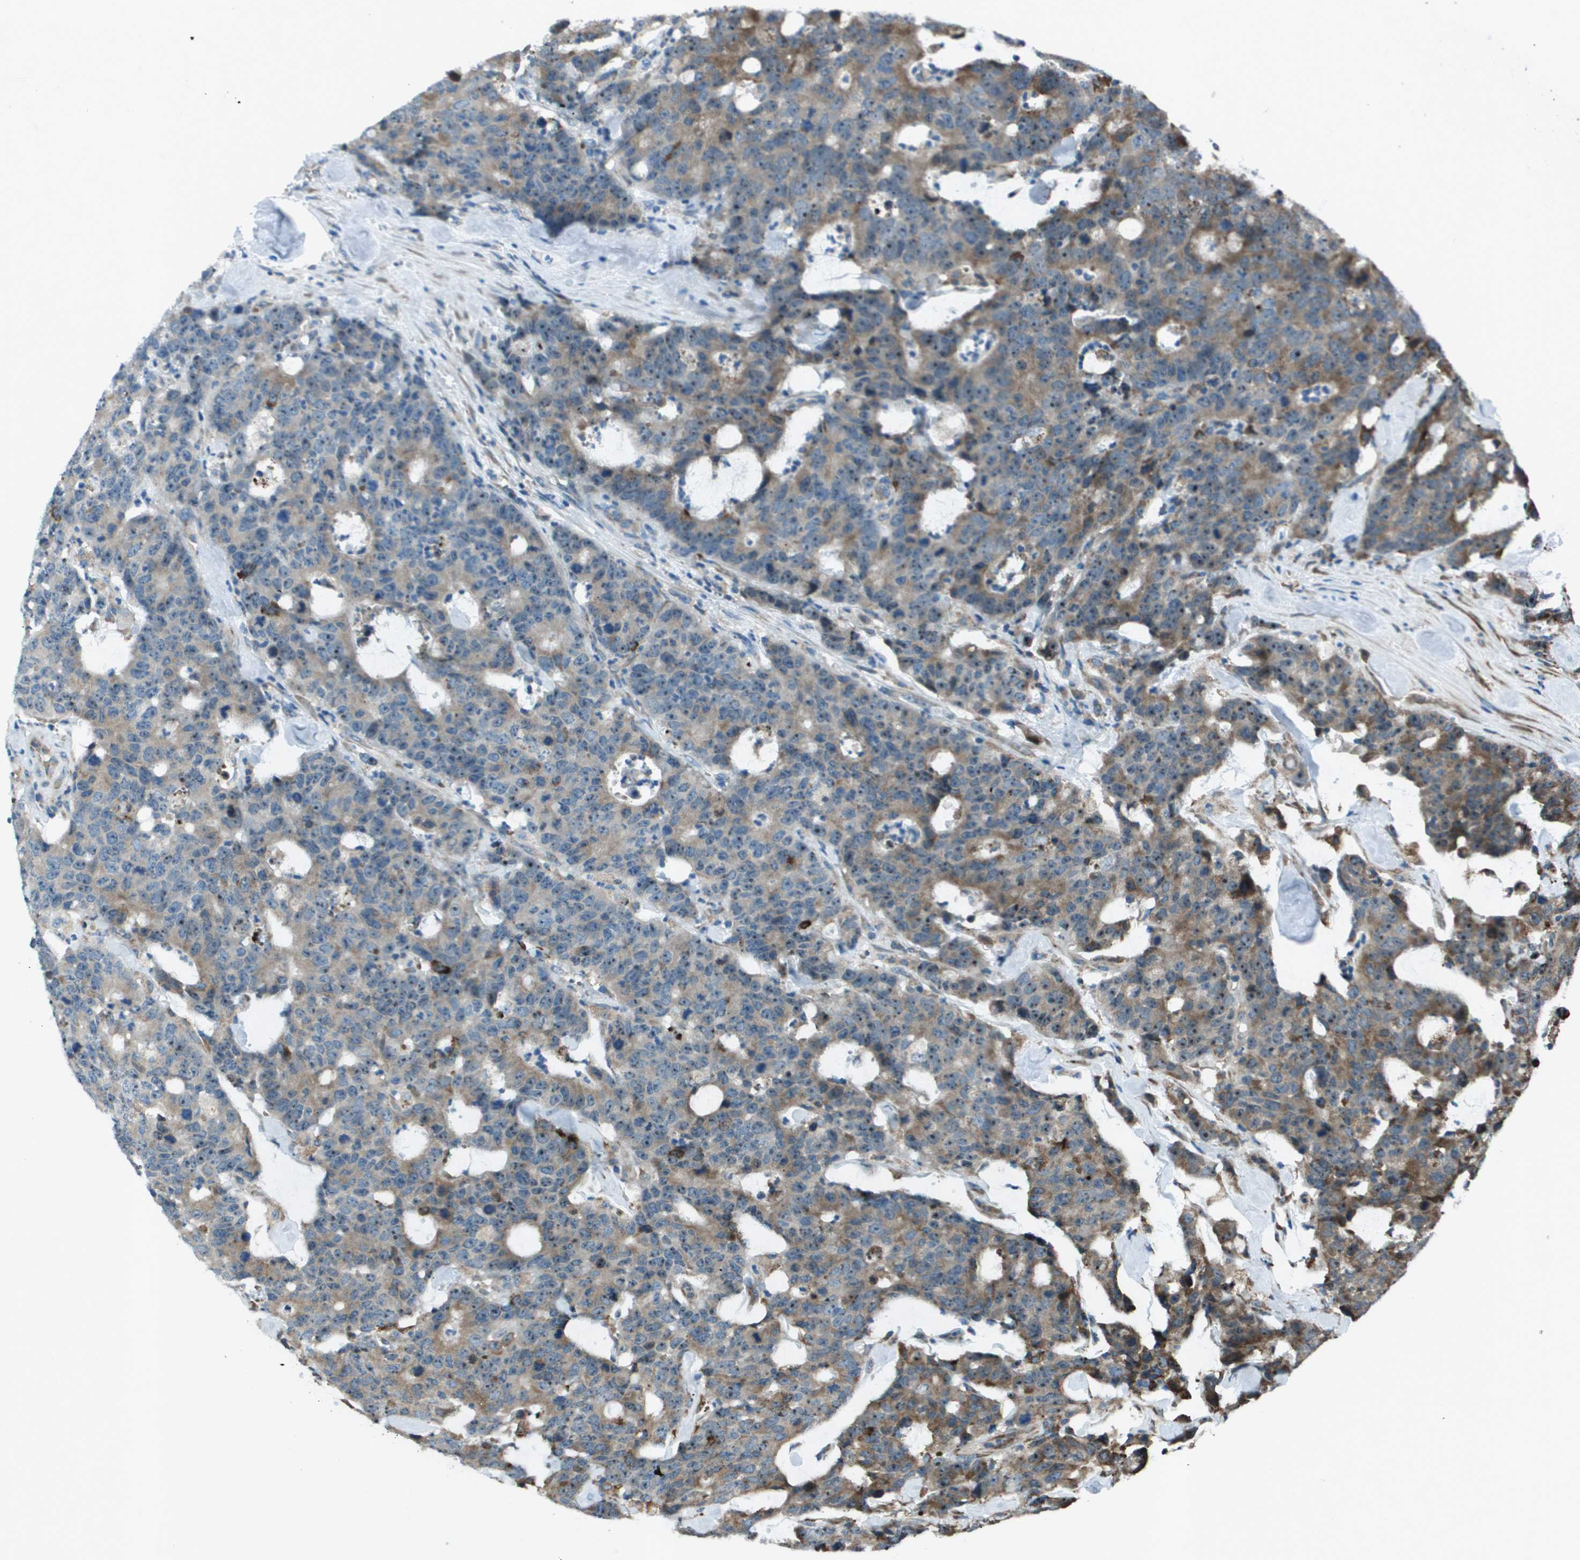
{"staining": {"intensity": "moderate", "quantity": "<25%", "location": "cytoplasmic/membranous,nuclear"}, "tissue": "colorectal cancer", "cell_type": "Tumor cells", "image_type": "cancer", "snomed": [{"axis": "morphology", "description": "Adenocarcinoma, NOS"}, {"axis": "topography", "description": "Colon"}], "caption": "Colorectal adenocarcinoma stained for a protein (brown) reveals moderate cytoplasmic/membranous and nuclear positive positivity in about <25% of tumor cells.", "gene": "UTS2", "patient": {"sex": "female", "age": 86}}